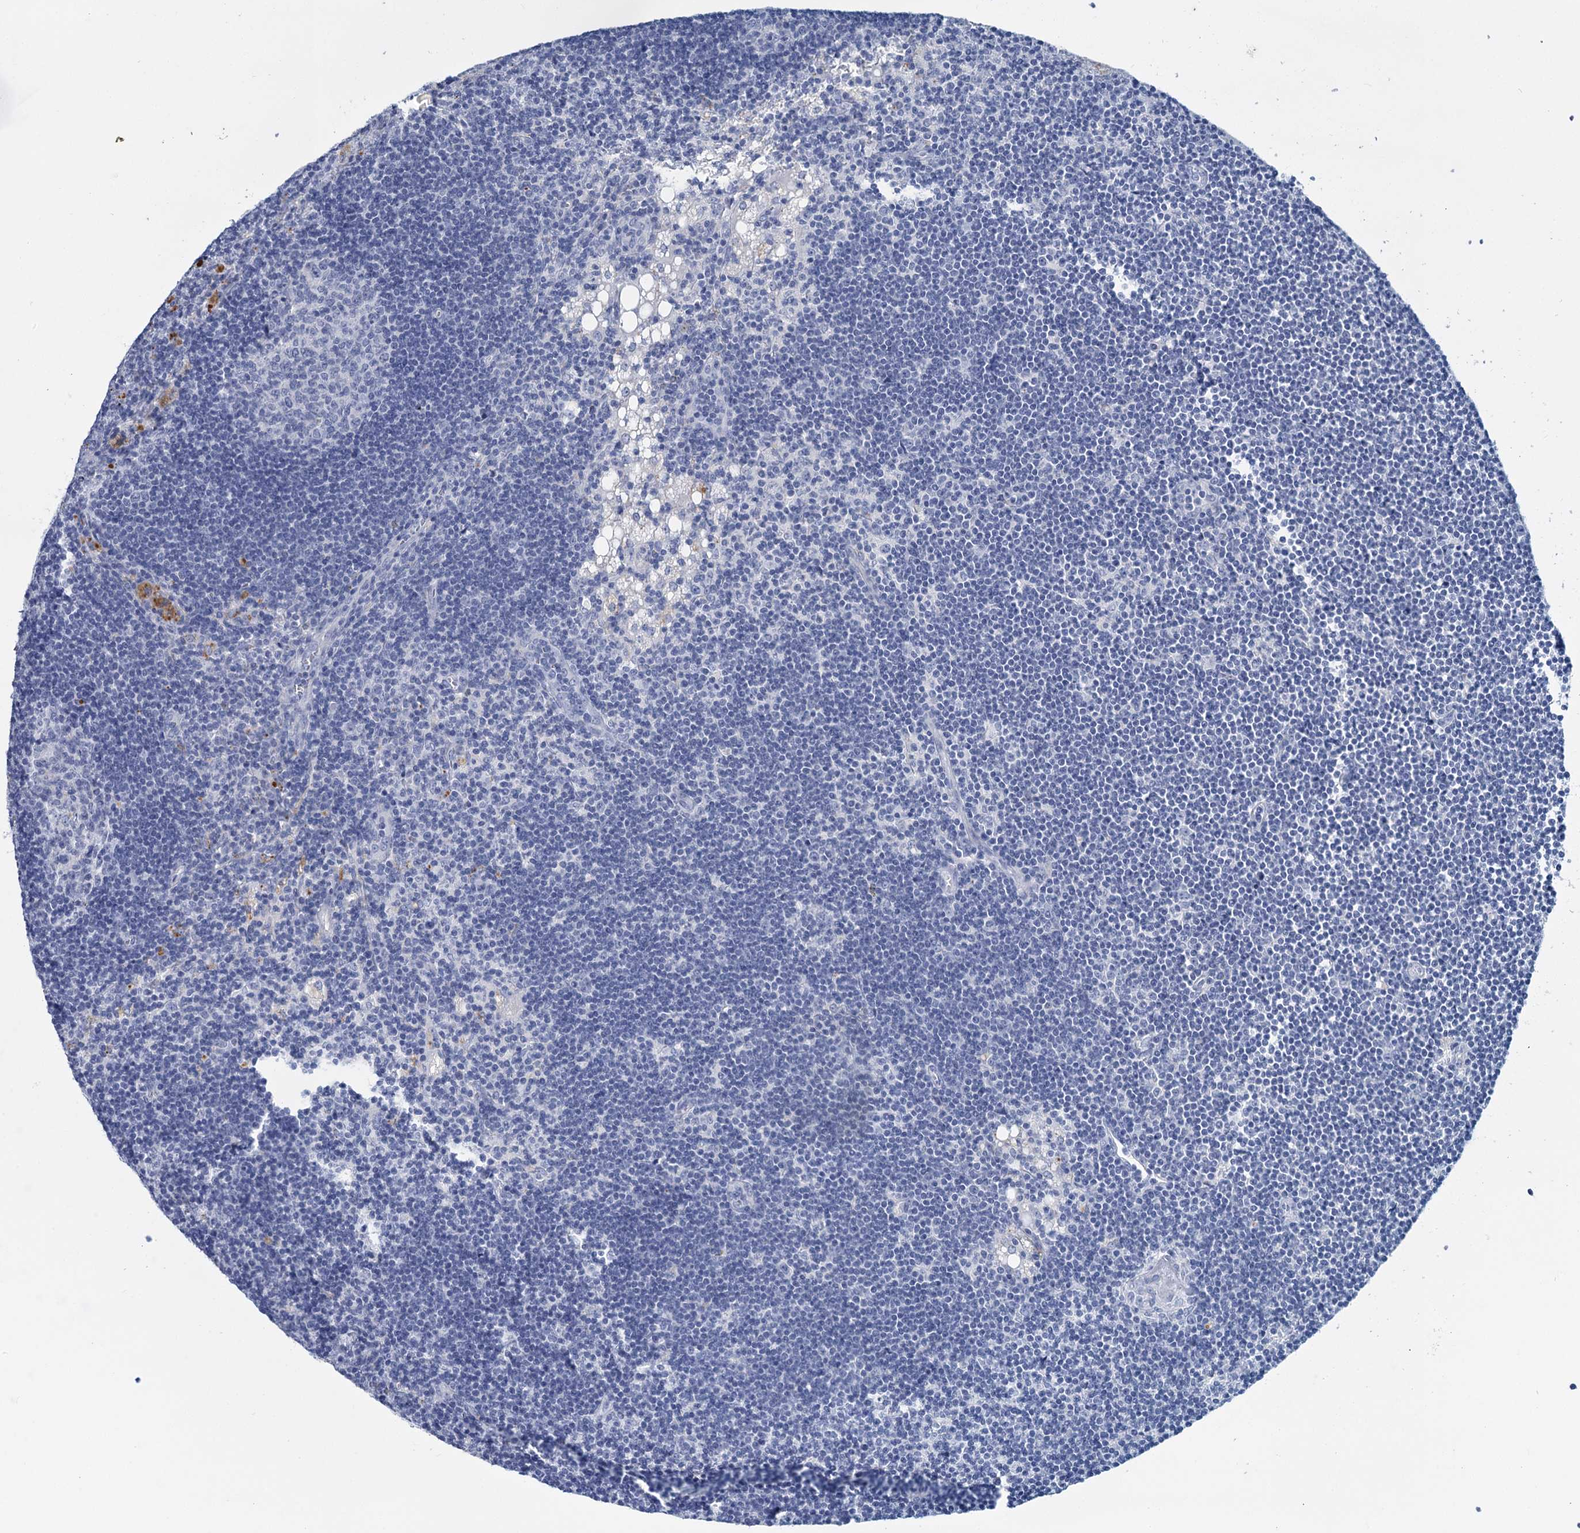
{"staining": {"intensity": "negative", "quantity": "none", "location": "none"}, "tissue": "lymph node", "cell_type": "Germinal center cells", "image_type": "normal", "snomed": [{"axis": "morphology", "description": "Normal tissue, NOS"}, {"axis": "topography", "description": "Lymph node"}], "caption": "A high-resolution histopathology image shows immunohistochemistry staining of normal lymph node, which displays no significant positivity in germinal center cells.", "gene": "METTL7B", "patient": {"sex": "male", "age": 24}}